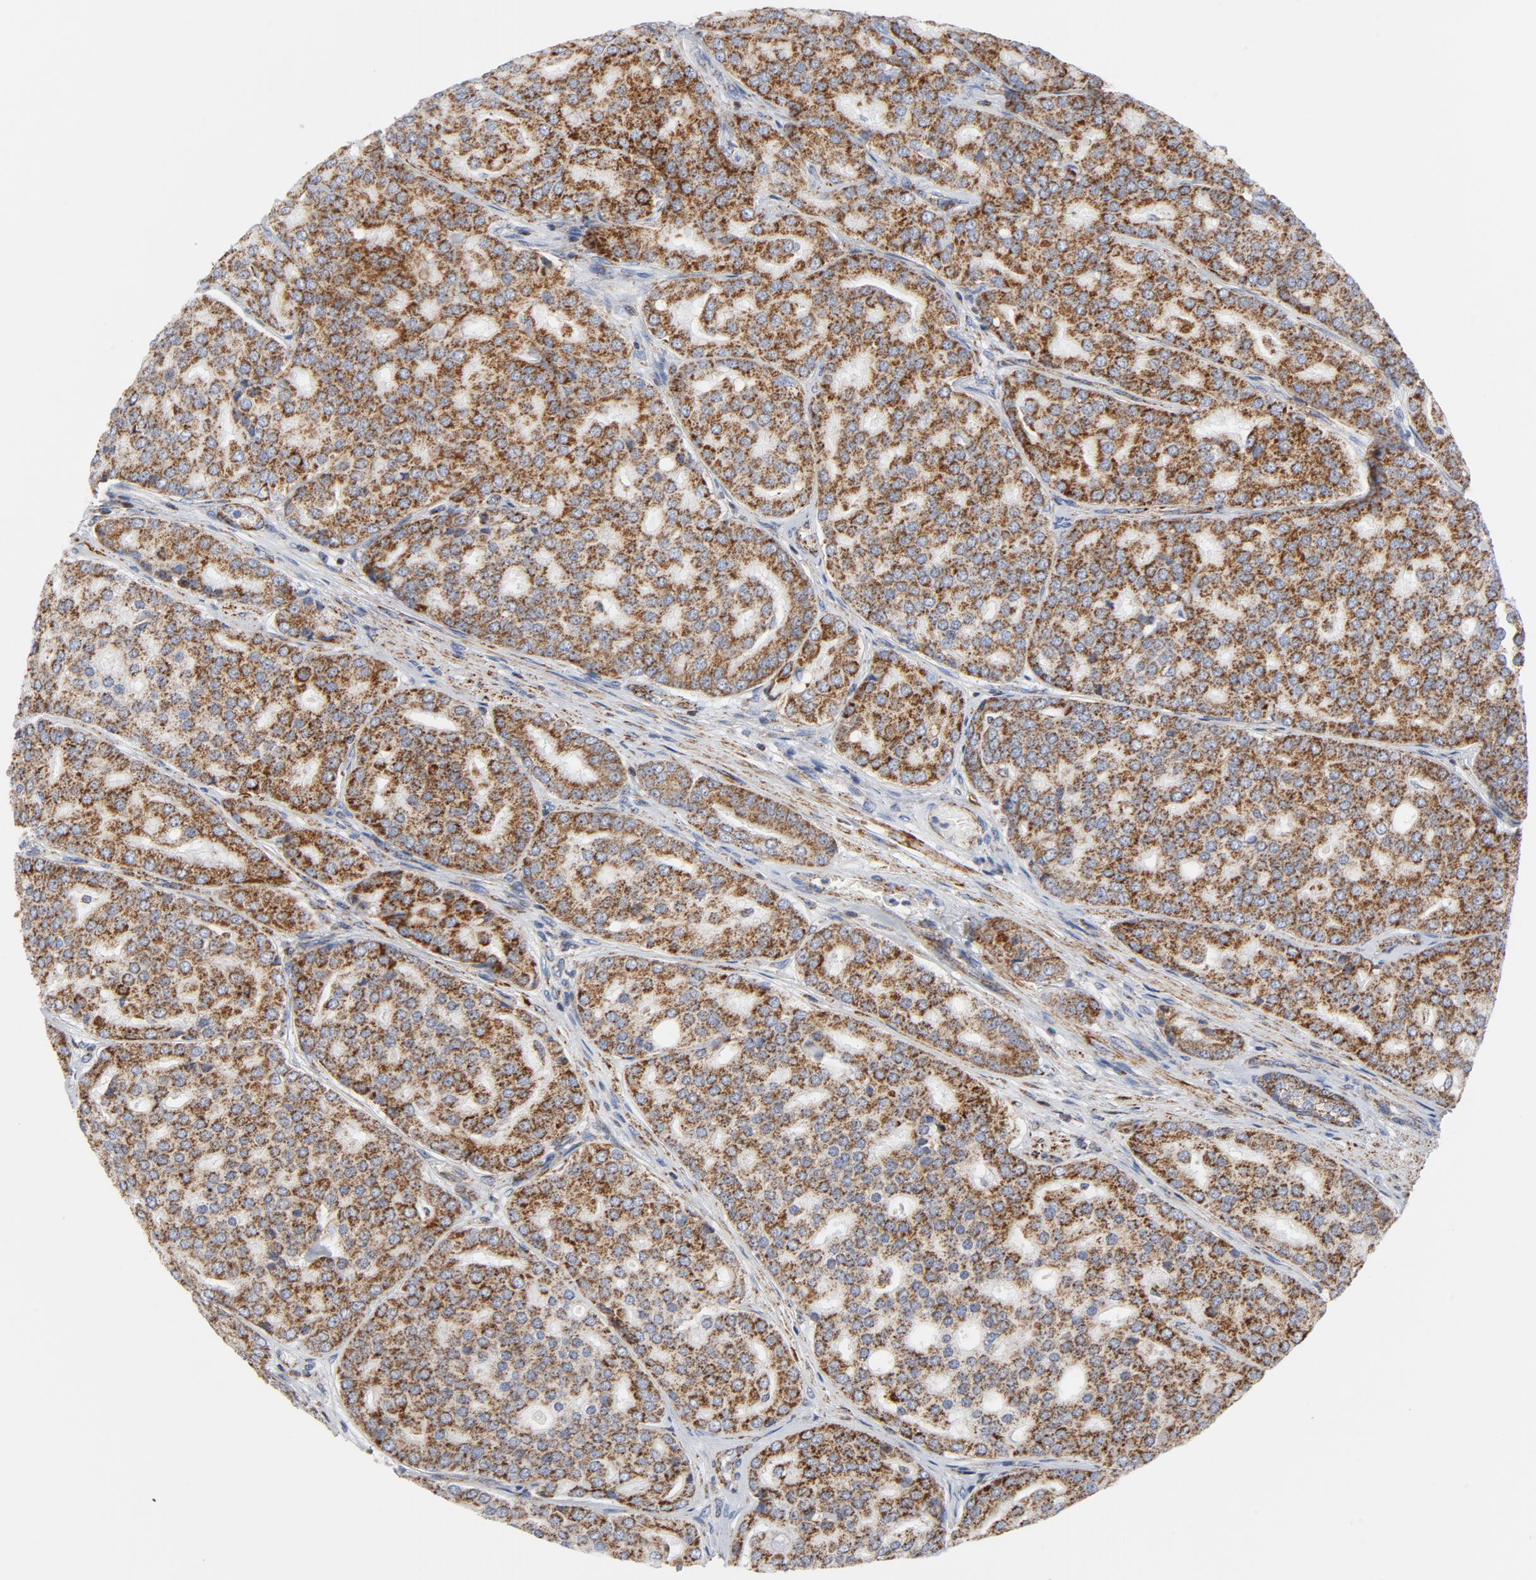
{"staining": {"intensity": "strong", "quantity": ">75%", "location": "cytoplasmic/membranous"}, "tissue": "prostate cancer", "cell_type": "Tumor cells", "image_type": "cancer", "snomed": [{"axis": "morphology", "description": "Adenocarcinoma, High grade"}, {"axis": "topography", "description": "Prostate"}], "caption": "Prostate adenocarcinoma (high-grade) stained with immunohistochemistry reveals strong cytoplasmic/membranous positivity in about >75% of tumor cells.", "gene": "CYCS", "patient": {"sex": "male", "age": 64}}